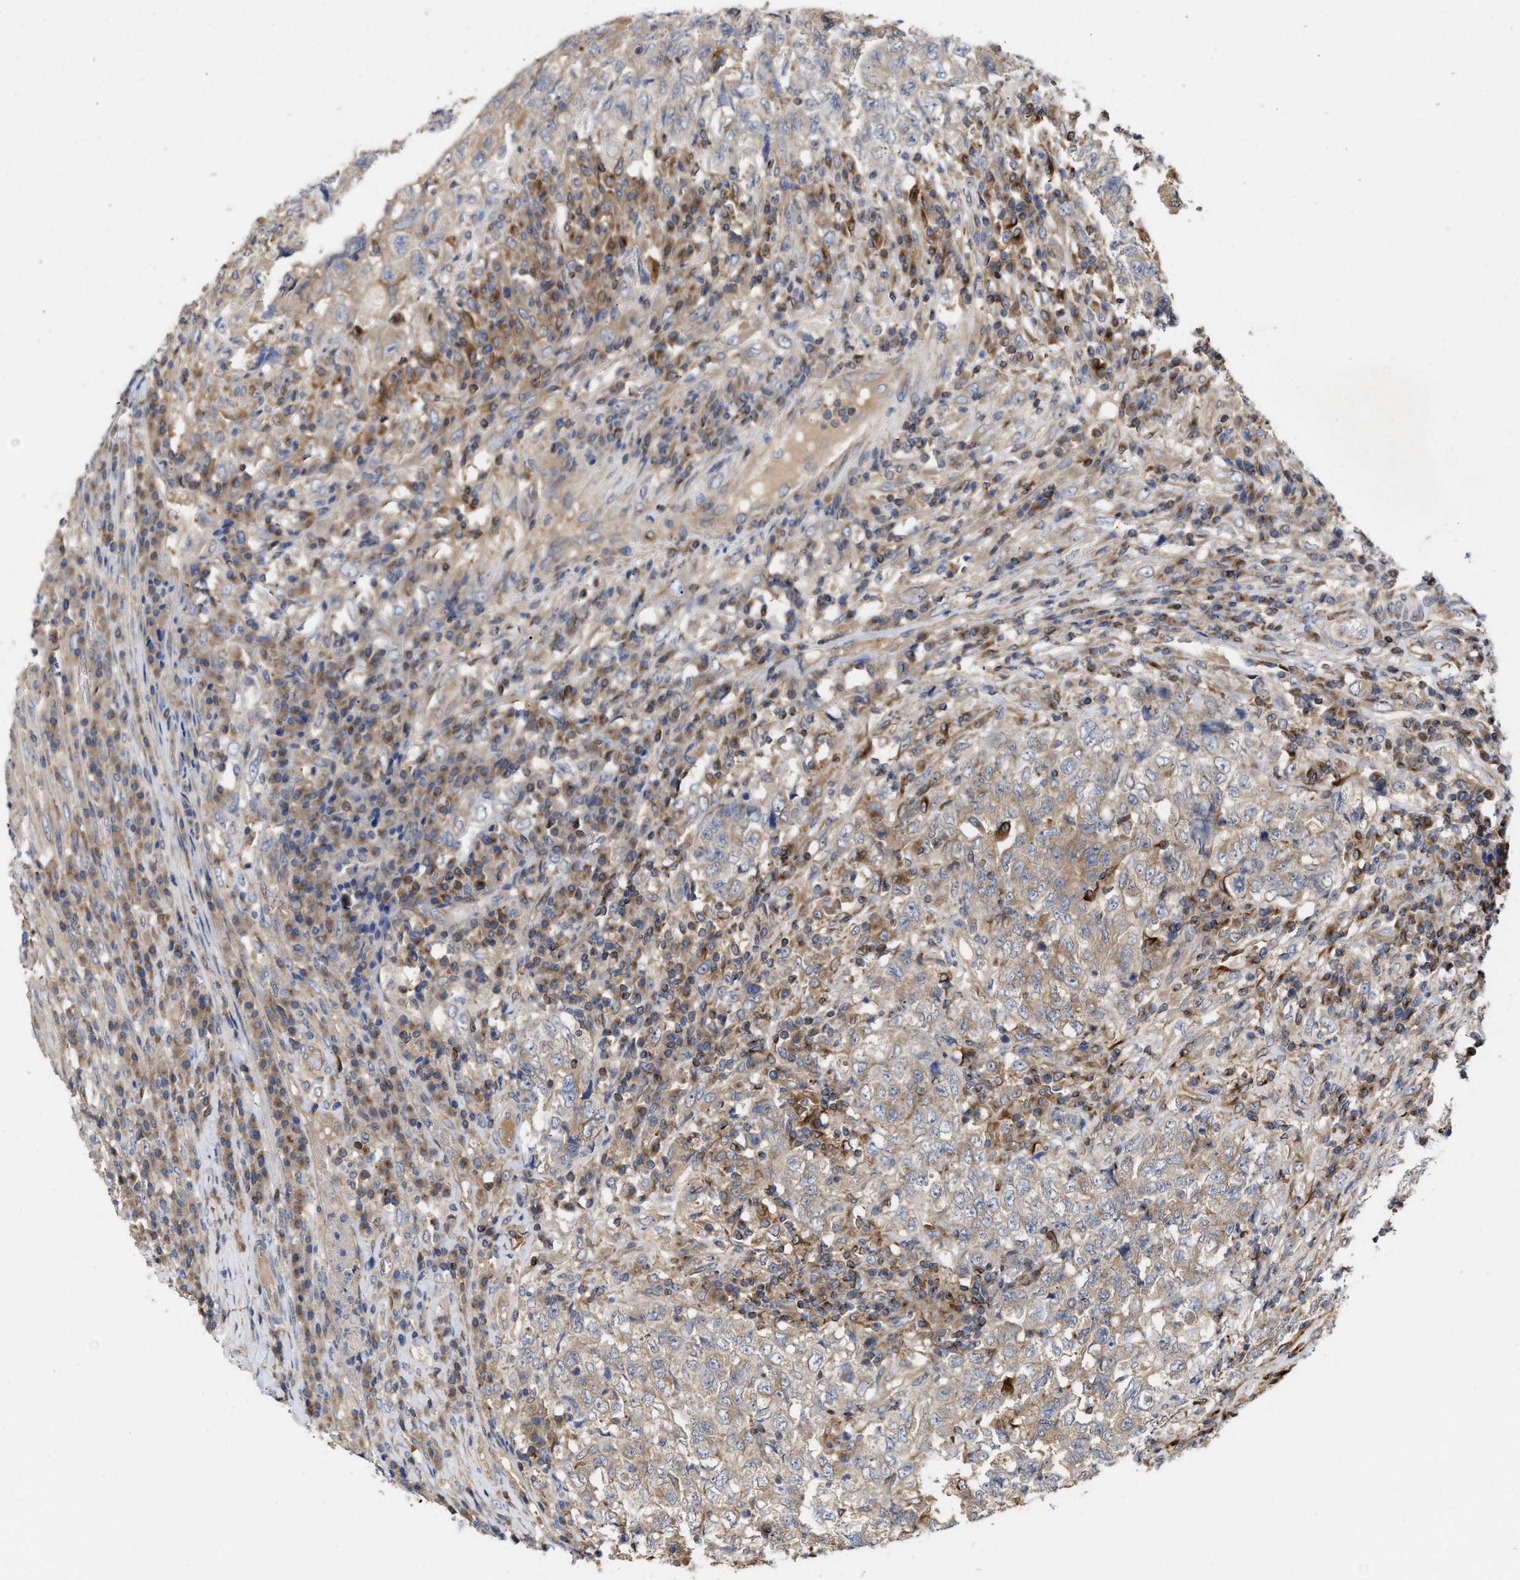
{"staining": {"intensity": "weak", "quantity": "<25%", "location": "cytoplasmic/membranous"}, "tissue": "testis cancer", "cell_type": "Tumor cells", "image_type": "cancer", "snomed": [{"axis": "morphology", "description": "Necrosis, NOS"}, {"axis": "morphology", "description": "Carcinoma, Embryonal, NOS"}, {"axis": "topography", "description": "Testis"}], "caption": "High magnification brightfield microscopy of testis cancer stained with DAB (brown) and counterstained with hematoxylin (blue): tumor cells show no significant staining.", "gene": "BBLN", "patient": {"sex": "male", "age": 19}}